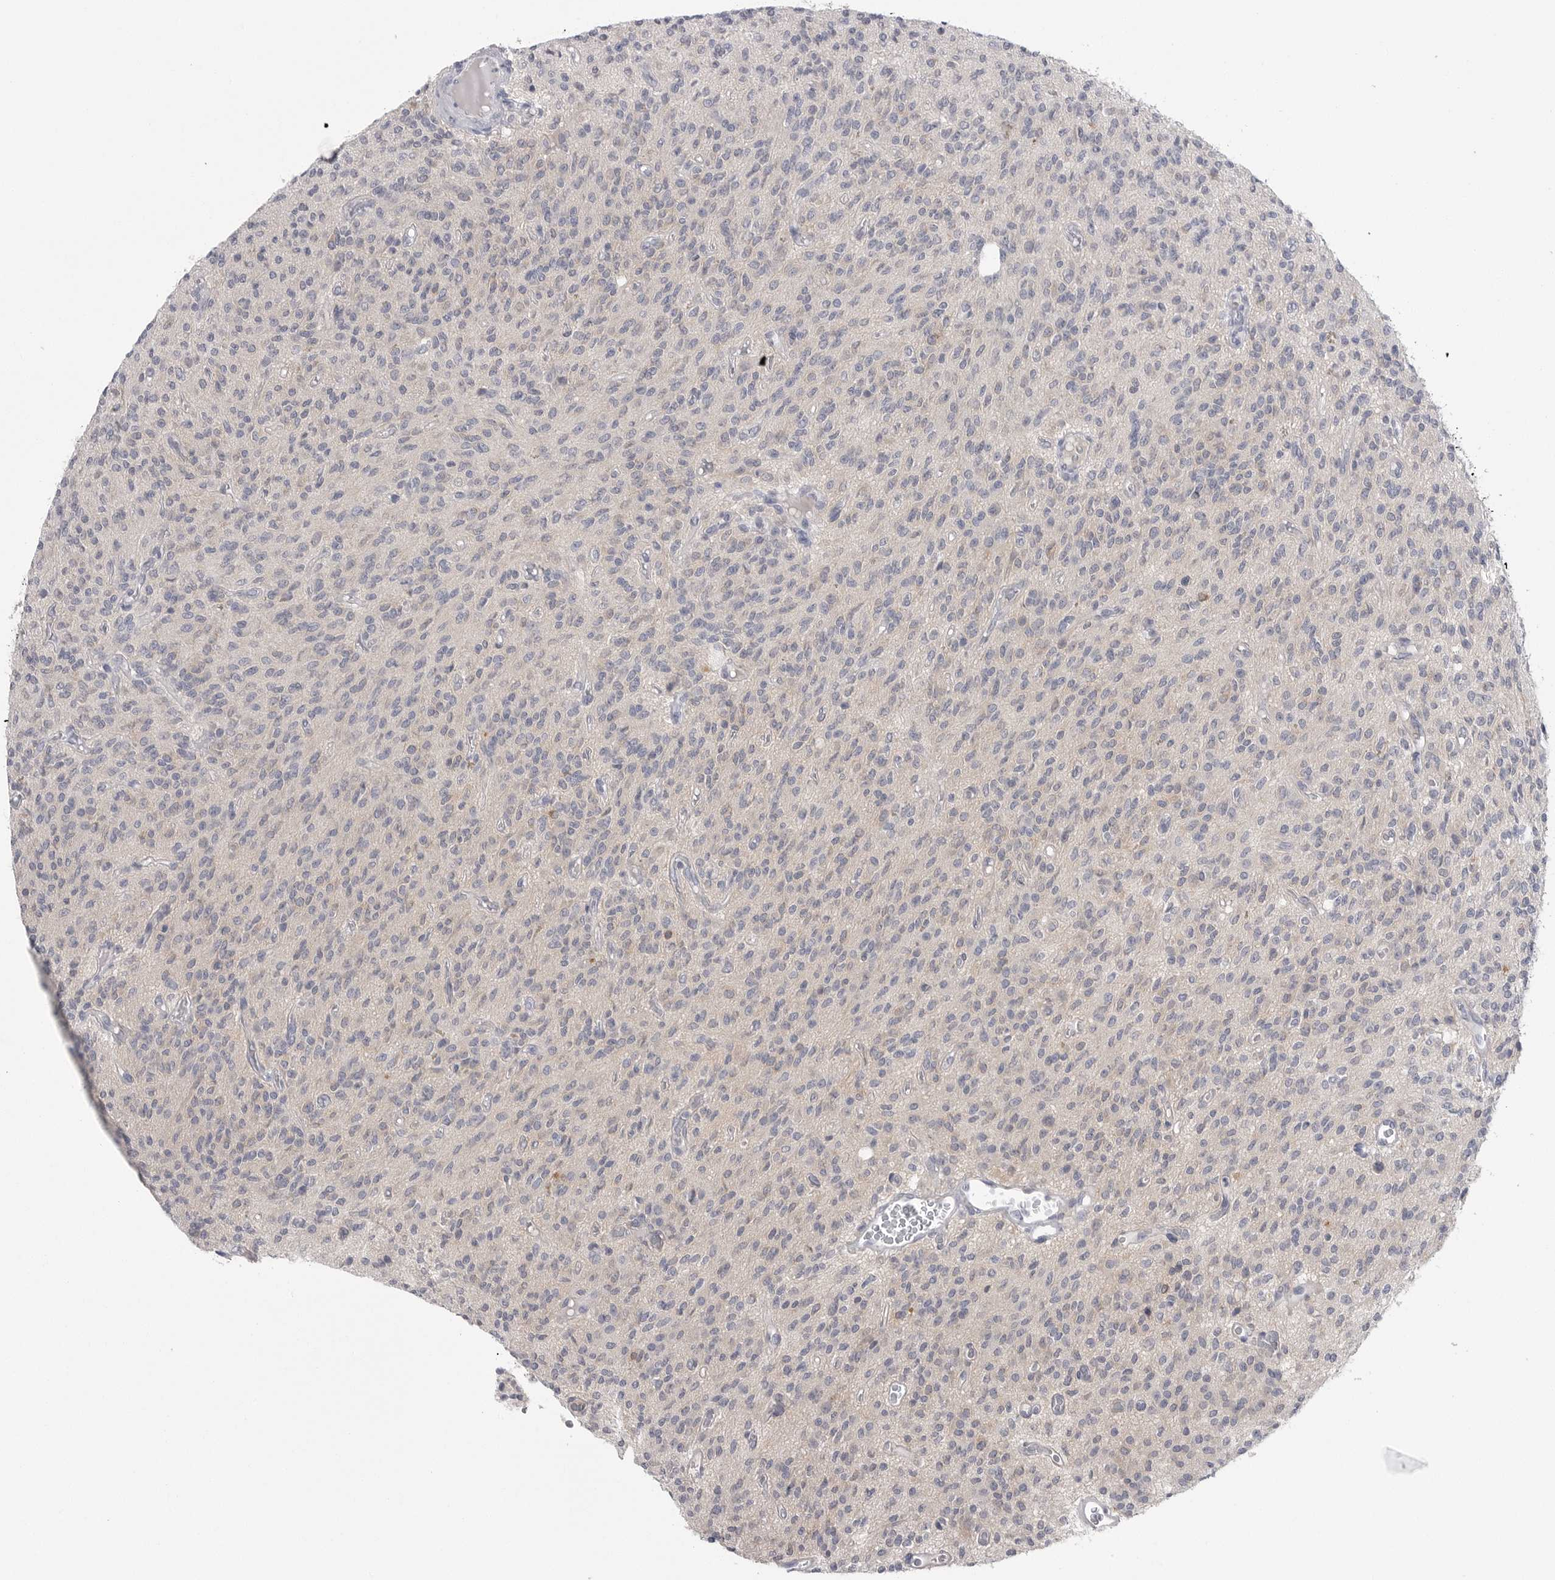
{"staining": {"intensity": "negative", "quantity": "none", "location": "none"}, "tissue": "glioma", "cell_type": "Tumor cells", "image_type": "cancer", "snomed": [{"axis": "morphology", "description": "Glioma, malignant, High grade"}, {"axis": "topography", "description": "Brain"}], "caption": "A high-resolution image shows immunohistochemistry staining of malignant glioma (high-grade), which exhibits no significant expression in tumor cells.", "gene": "DLGAP3", "patient": {"sex": "male", "age": 34}}